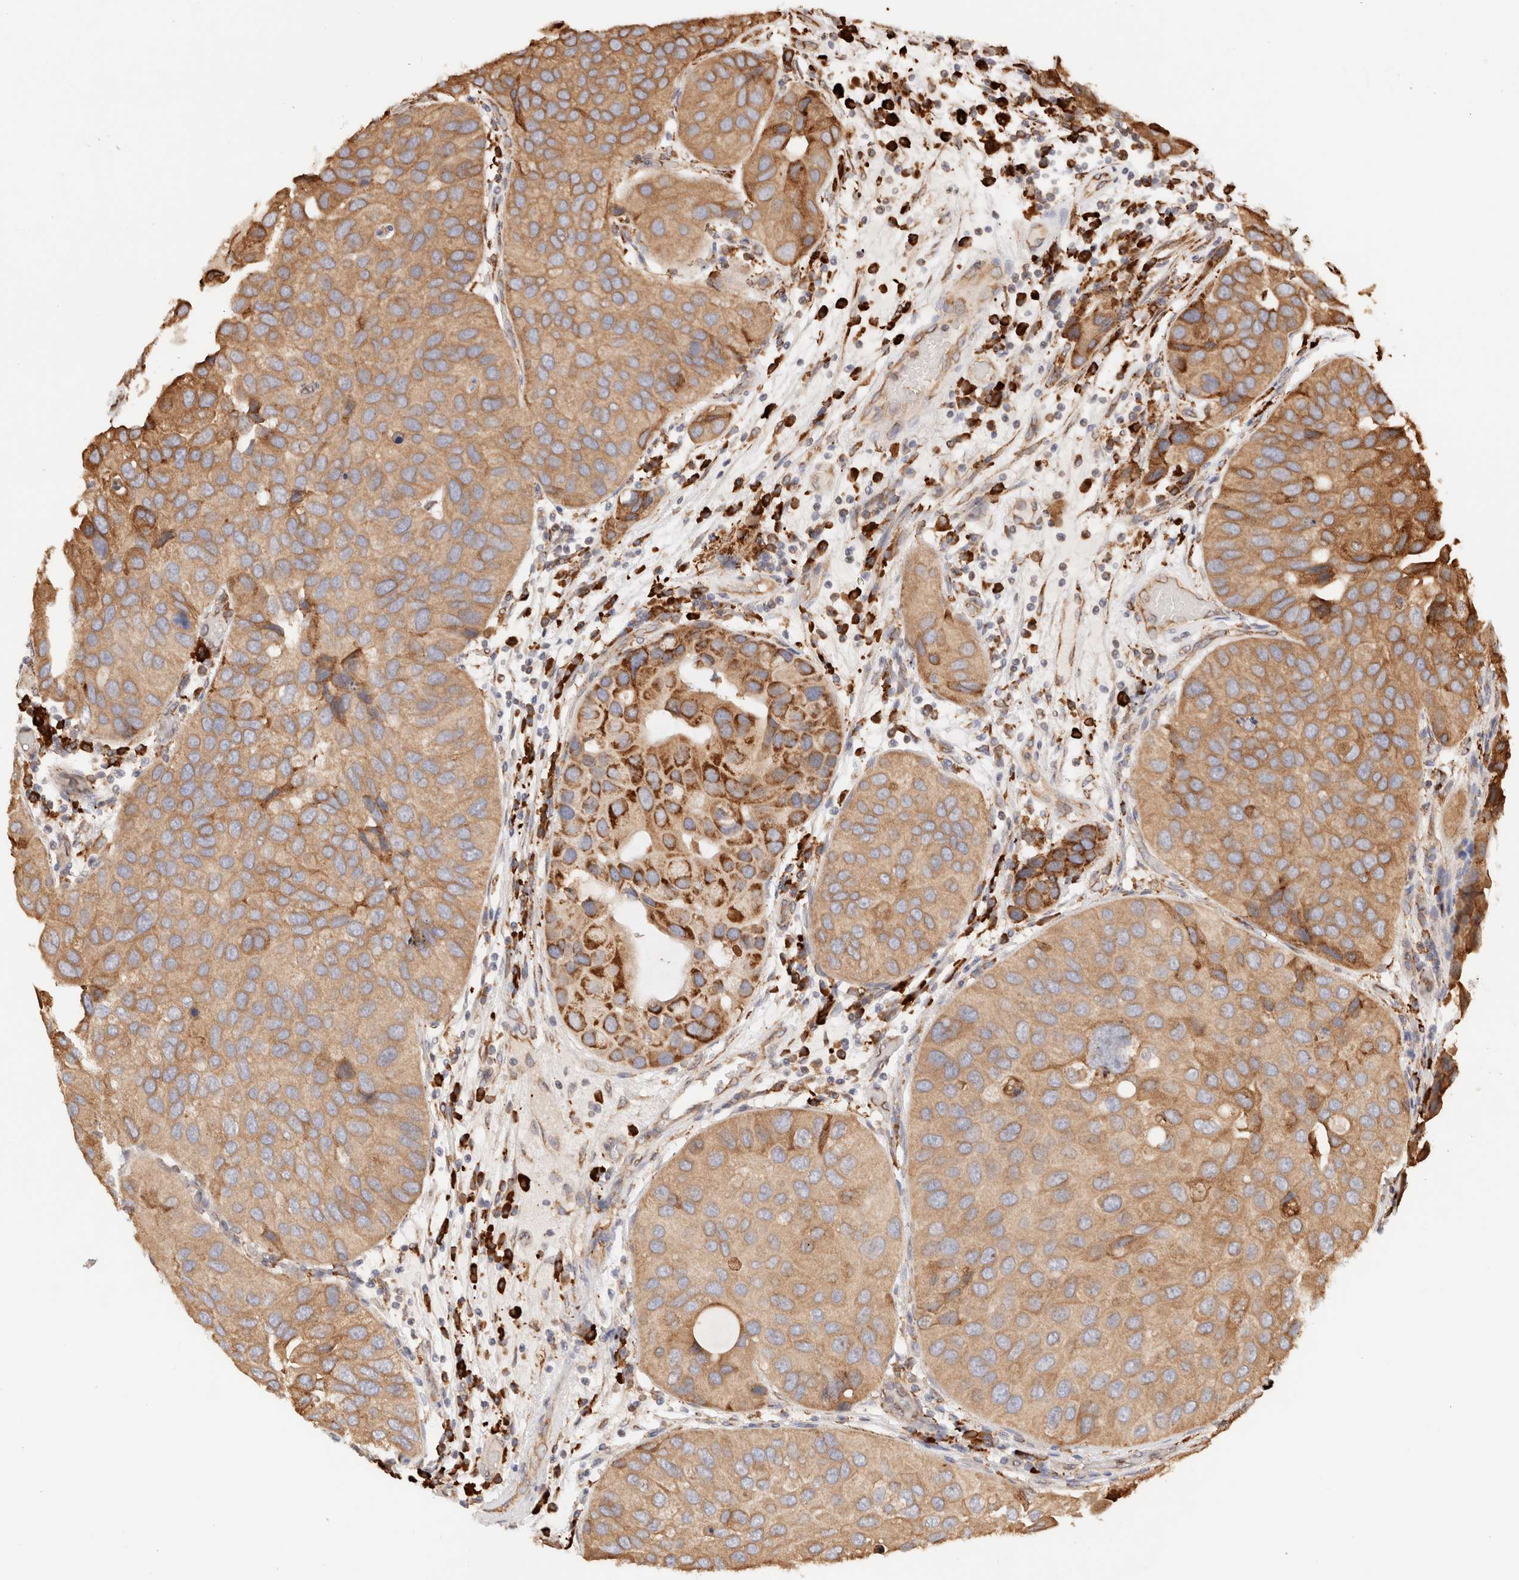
{"staining": {"intensity": "moderate", "quantity": ">75%", "location": "cytoplasmic/membranous"}, "tissue": "urothelial cancer", "cell_type": "Tumor cells", "image_type": "cancer", "snomed": [{"axis": "morphology", "description": "Urothelial carcinoma, High grade"}, {"axis": "topography", "description": "Urinary bladder"}], "caption": "Immunohistochemistry (IHC) (DAB) staining of human urothelial cancer exhibits moderate cytoplasmic/membranous protein positivity in about >75% of tumor cells.", "gene": "FER", "patient": {"sex": "female", "age": 64}}